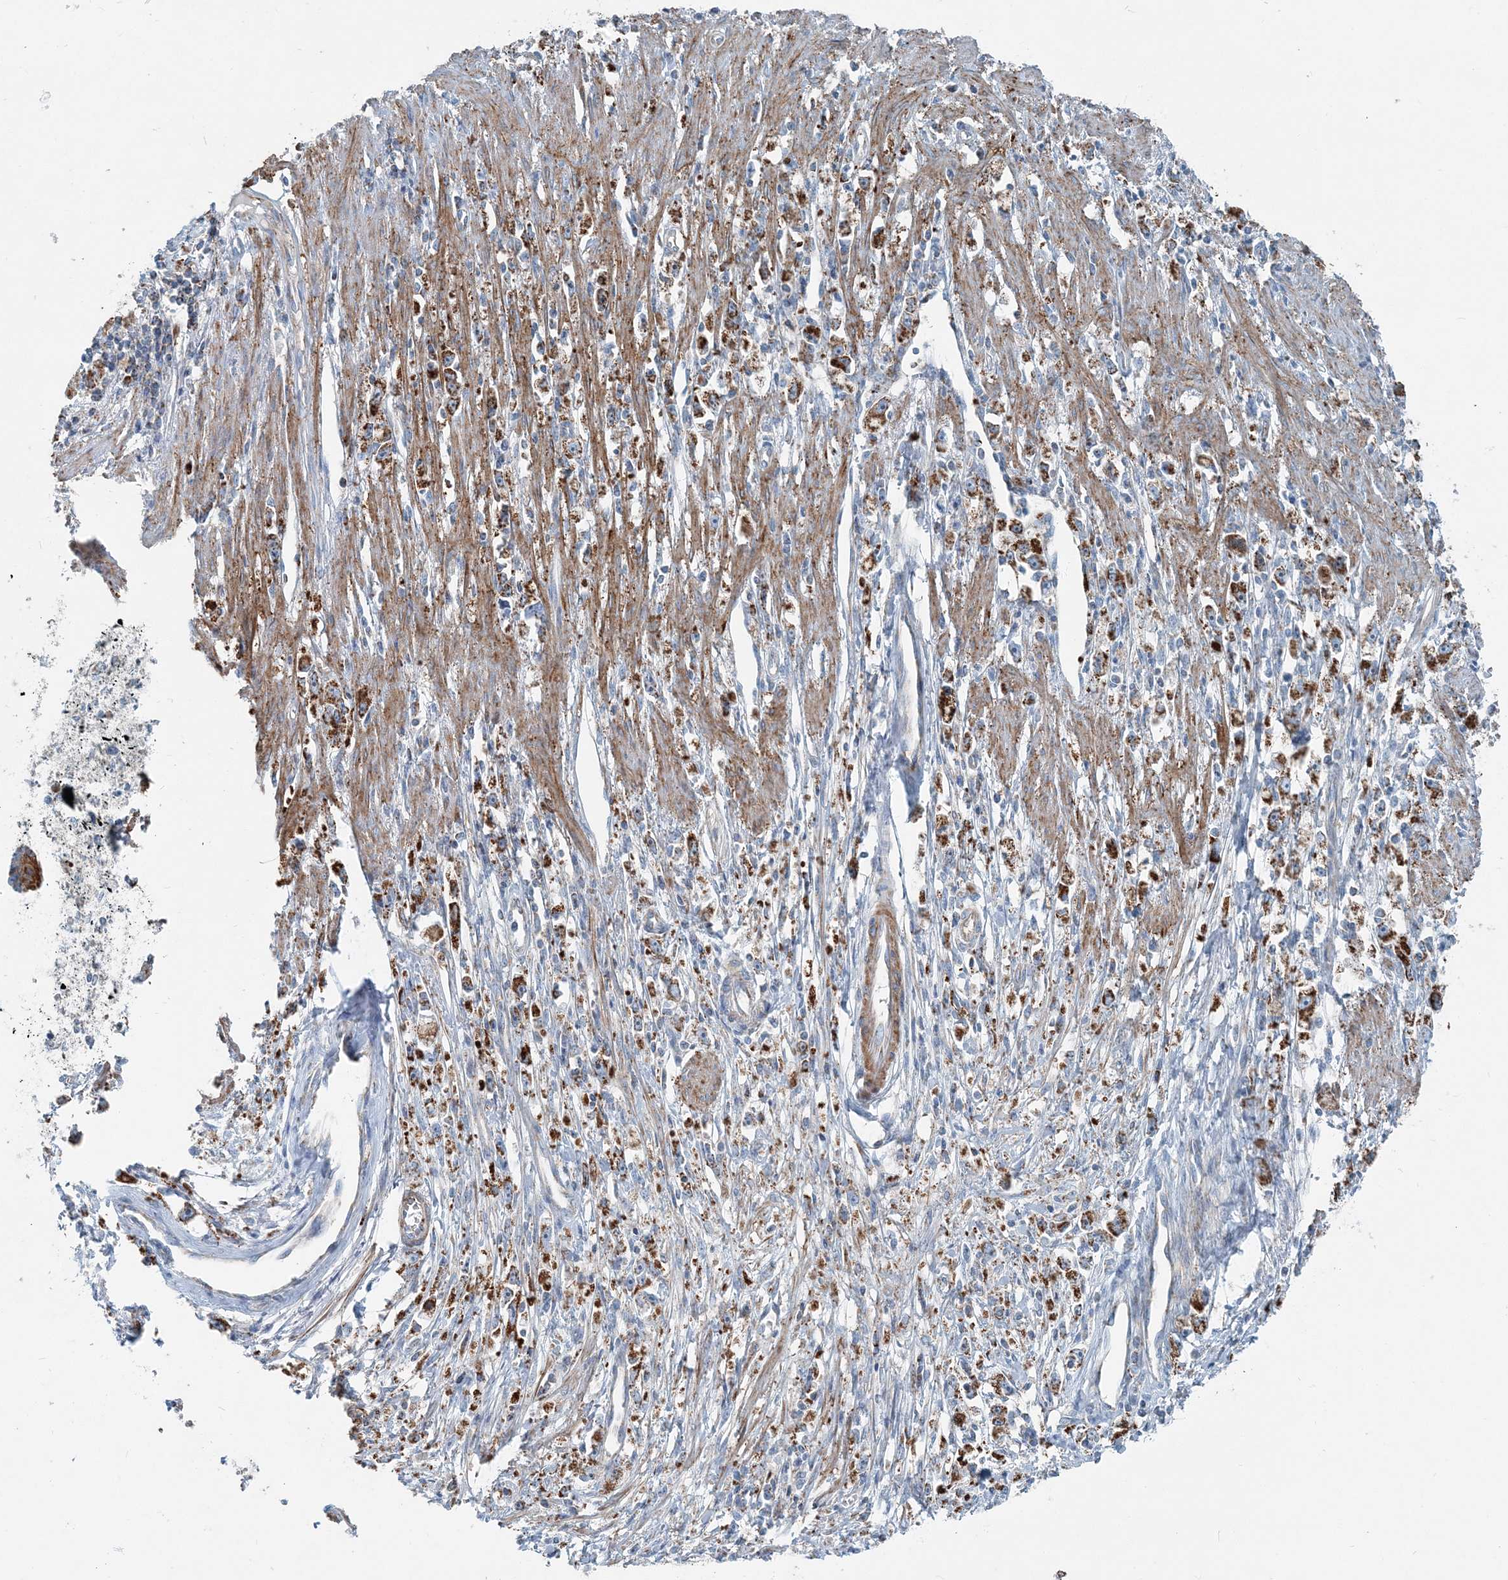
{"staining": {"intensity": "strong", "quantity": ">75%", "location": "cytoplasmic/membranous"}, "tissue": "stomach cancer", "cell_type": "Tumor cells", "image_type": "cancer", "snomed": [{"axis": "morphology", "description": "Adenocarcinoma, NOS"}, {"axis": "topography", "description": "Stomach"}], "caption": "Immunohistochemistry (IHC) micrograph of human stomach cancer stained for a protein (brown), which displays high levels of strong cytoplasmic/membranous expression in approximately >75% of tumor cells.", "gene": "INTU", "patient": {"sex": "female", "age": 59}}